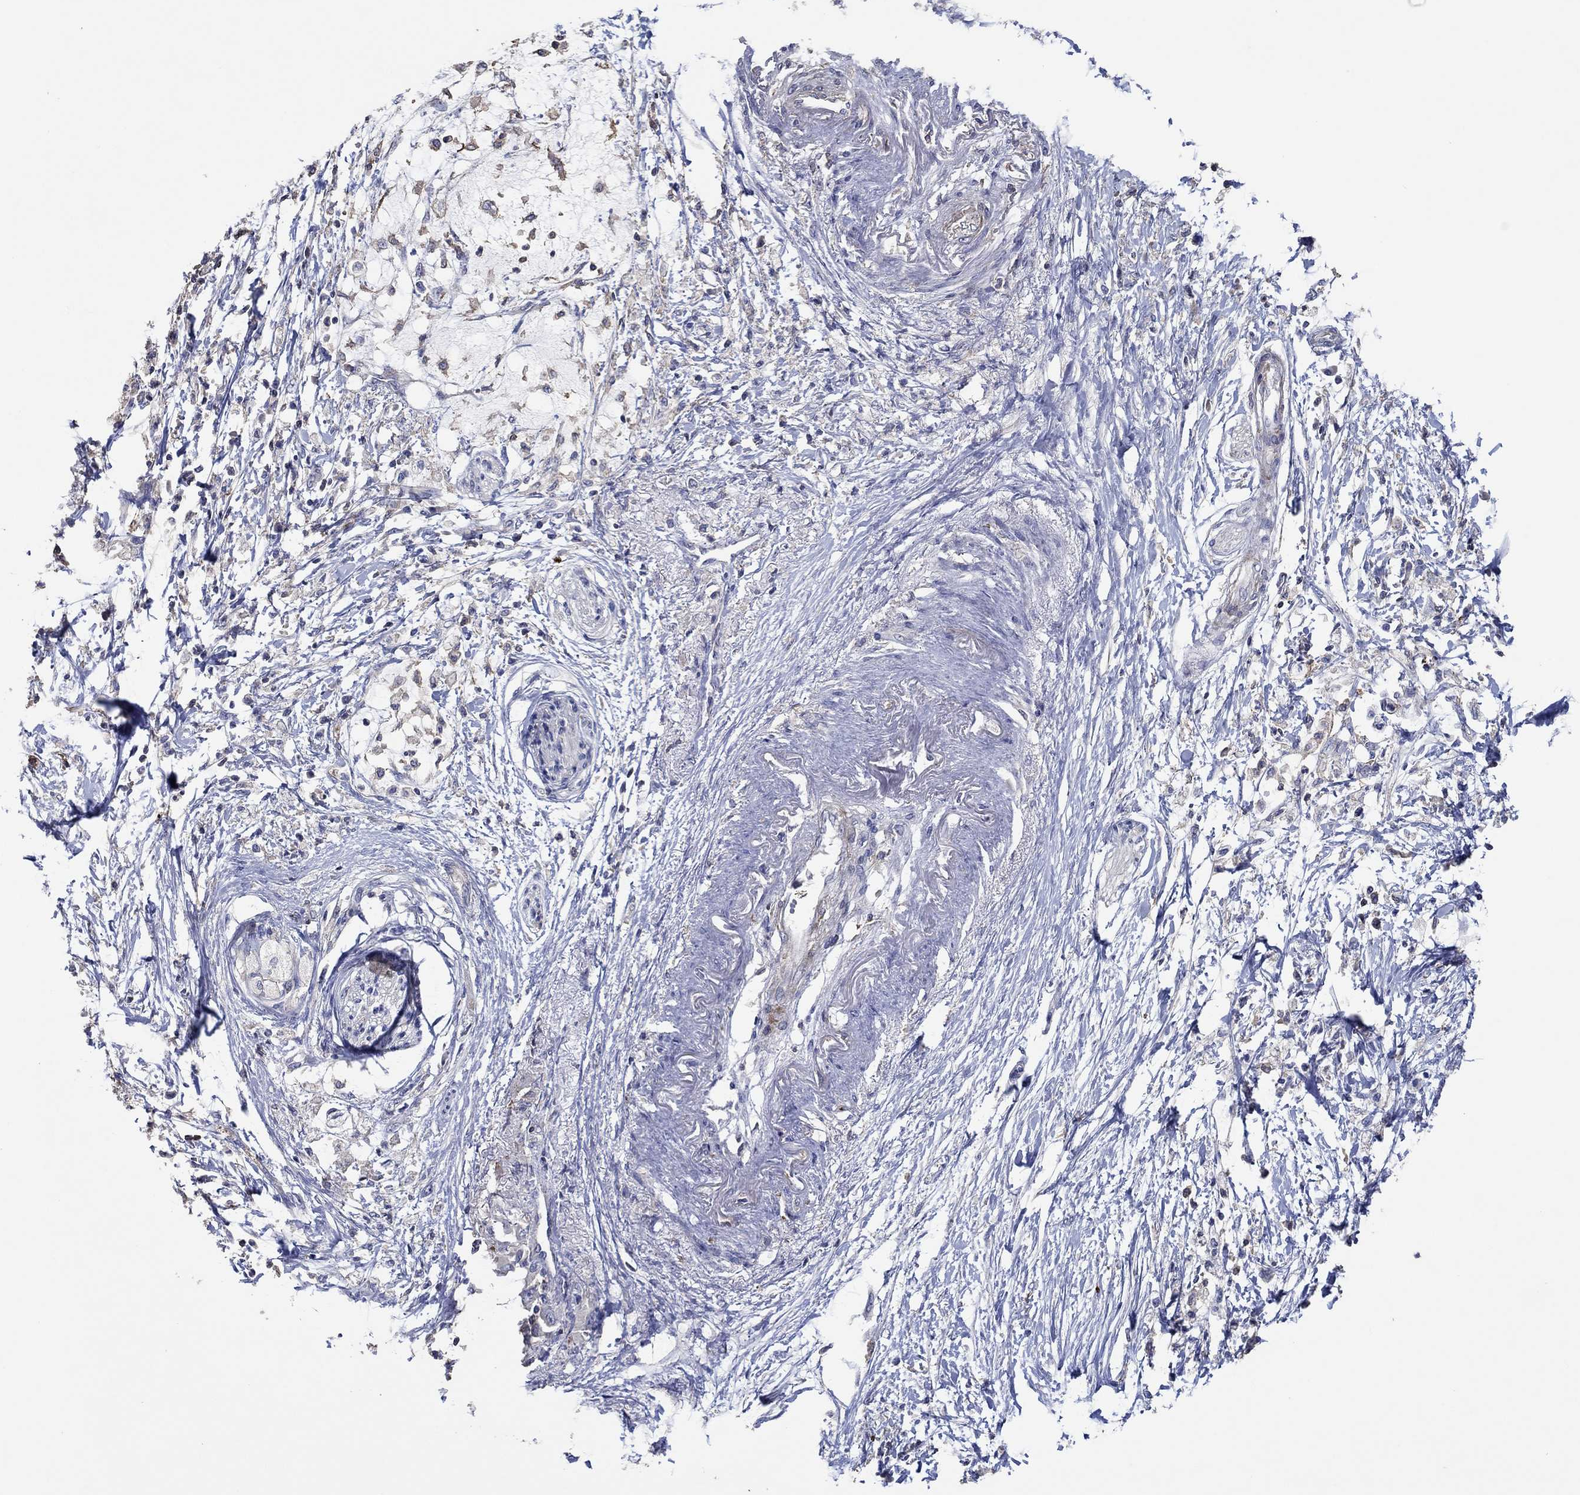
{"staining": {"intensity": "negative", "quantity": "none", "location": "none"}, "tissue": "pancreatic cancer", "cell_type": "Tumor cells", "image_type": "cancer", "snomed": [{"axis": "morphology", "description": "Normal tissue, NOS"}, {"axis": "morphology", "description": "Adenocarcinoma, NOS"}, {"axis": "topography", "description": "Pancreas"}, {"axis": "topography", "description": "Duodenum"}], "caption": "Immunohistochemistry photomicrograph of neoplastic tissue: human pancreatic adenocarcinoma stained with DAB demonstrates no significant protein expression in tumor cells.", "gene": "TNFAIP8L3", "patient": {"sex": "female", "age": 60}}